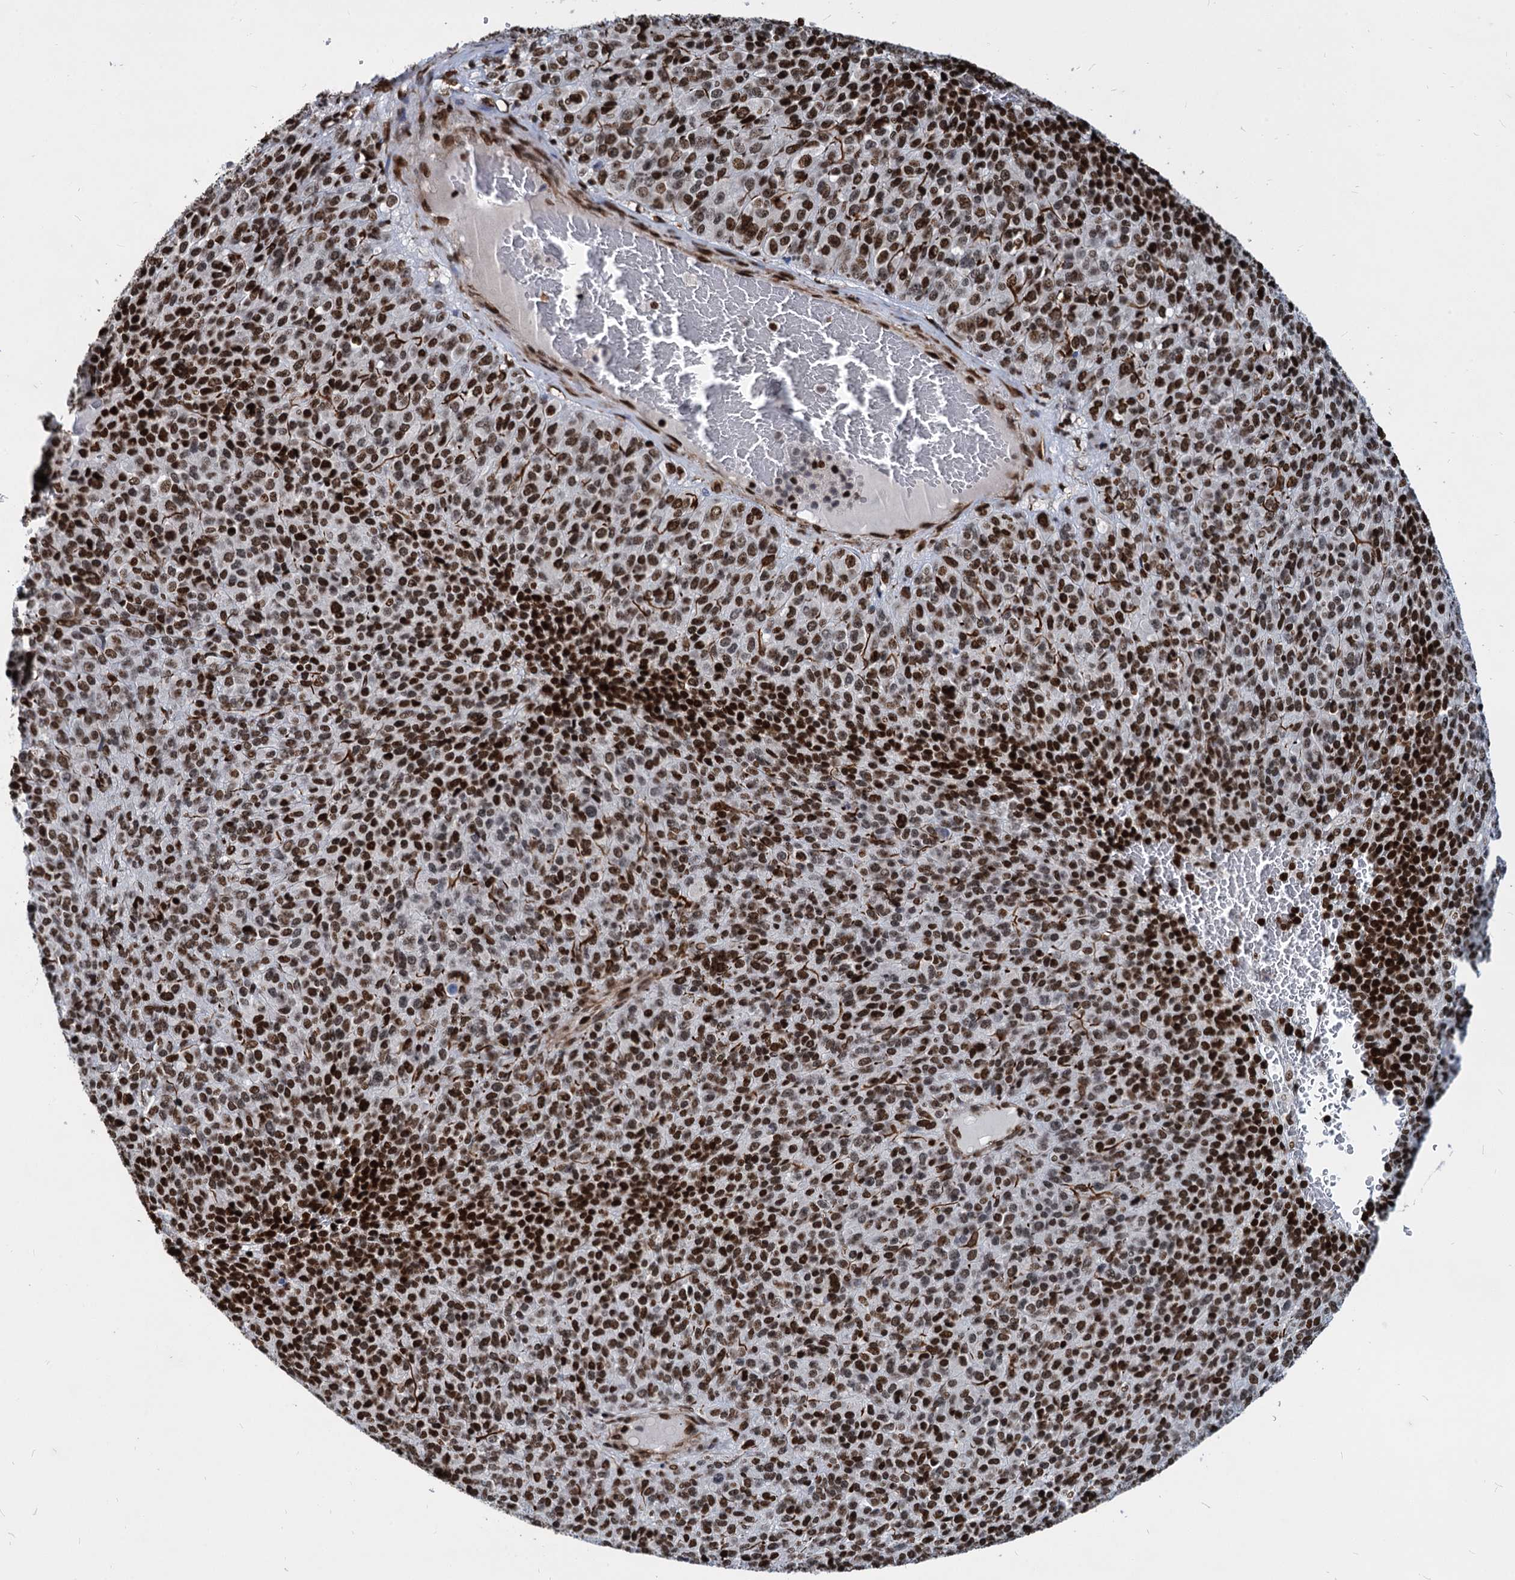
{"staining": {"intensity": "strong", "quantity": ">75%", "location": "nuclear"}, "tissue": "melanoma", "cell_type": "Tumor cells", "image_type": "cancer", "snomed": [{"axis": "morphology", "description": "Malignant melanoma, Metastatic site"}, {"axis": "topography", "description": "Brain"}], "caption": "Strong nuclear protein staining is identified in about >75% of tumor cells in melanoma.", "gene": "MECP2", "patient": {"sex": "female", "age": 56}}